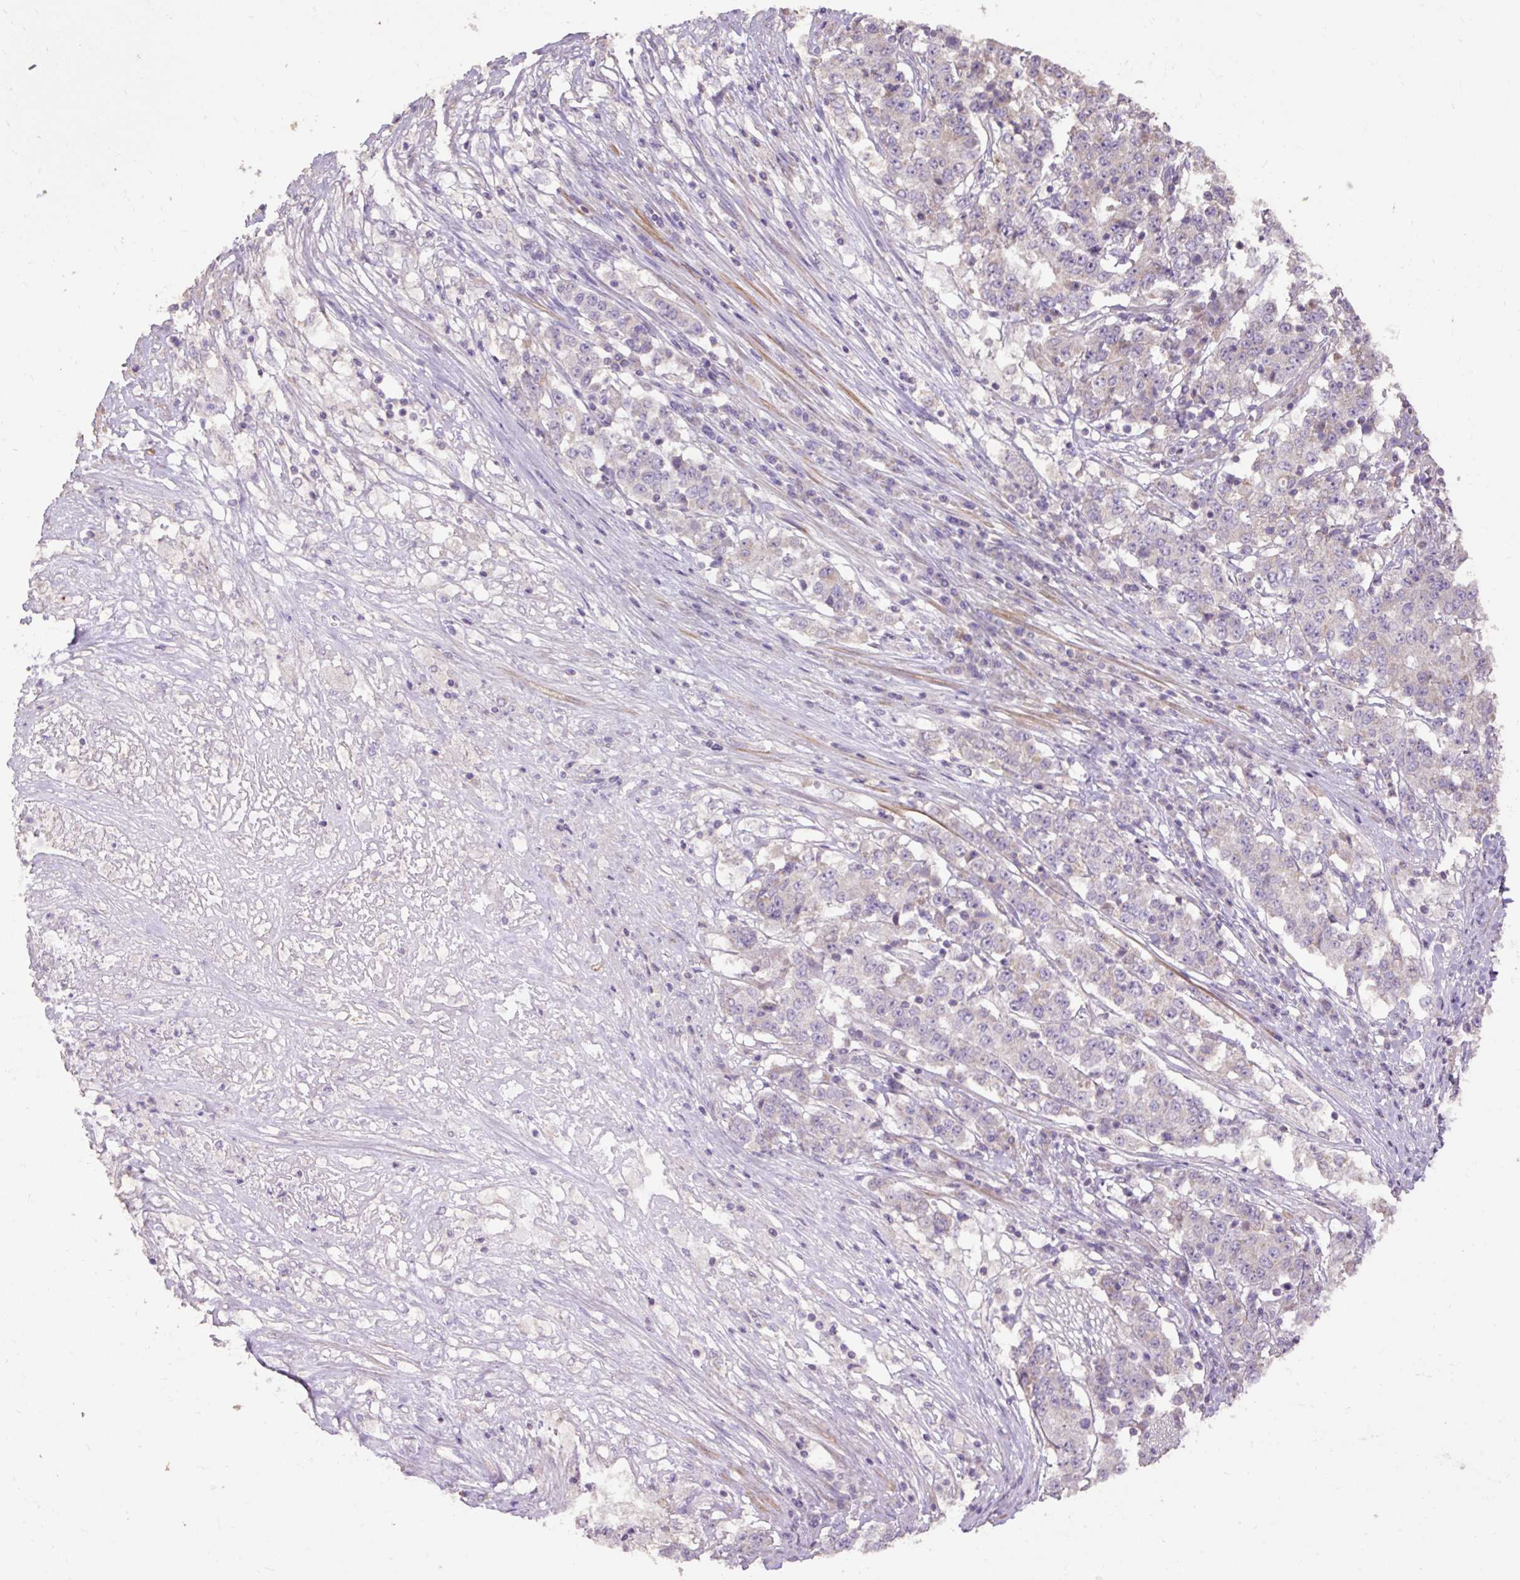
{"staining": {"intensity": "negative", "quantity": "none", "location": "none"}, "tissue": "stomach cancer", "cell_type": "Tumor cells", "image_type": "cancer", "snomed": [{"axis": "morphology", "description": "Adenocarcinoma, NOS"}, {"axis": "topography", "description": "Stomach"}], "caption": "The immunohistochemistry histopathology image has no significant positivity in tumor cells of stomach cancer (adenocarcinoma) tissue.", "gene": "ABR", "patient": {"sex": "male", "age": 59}}